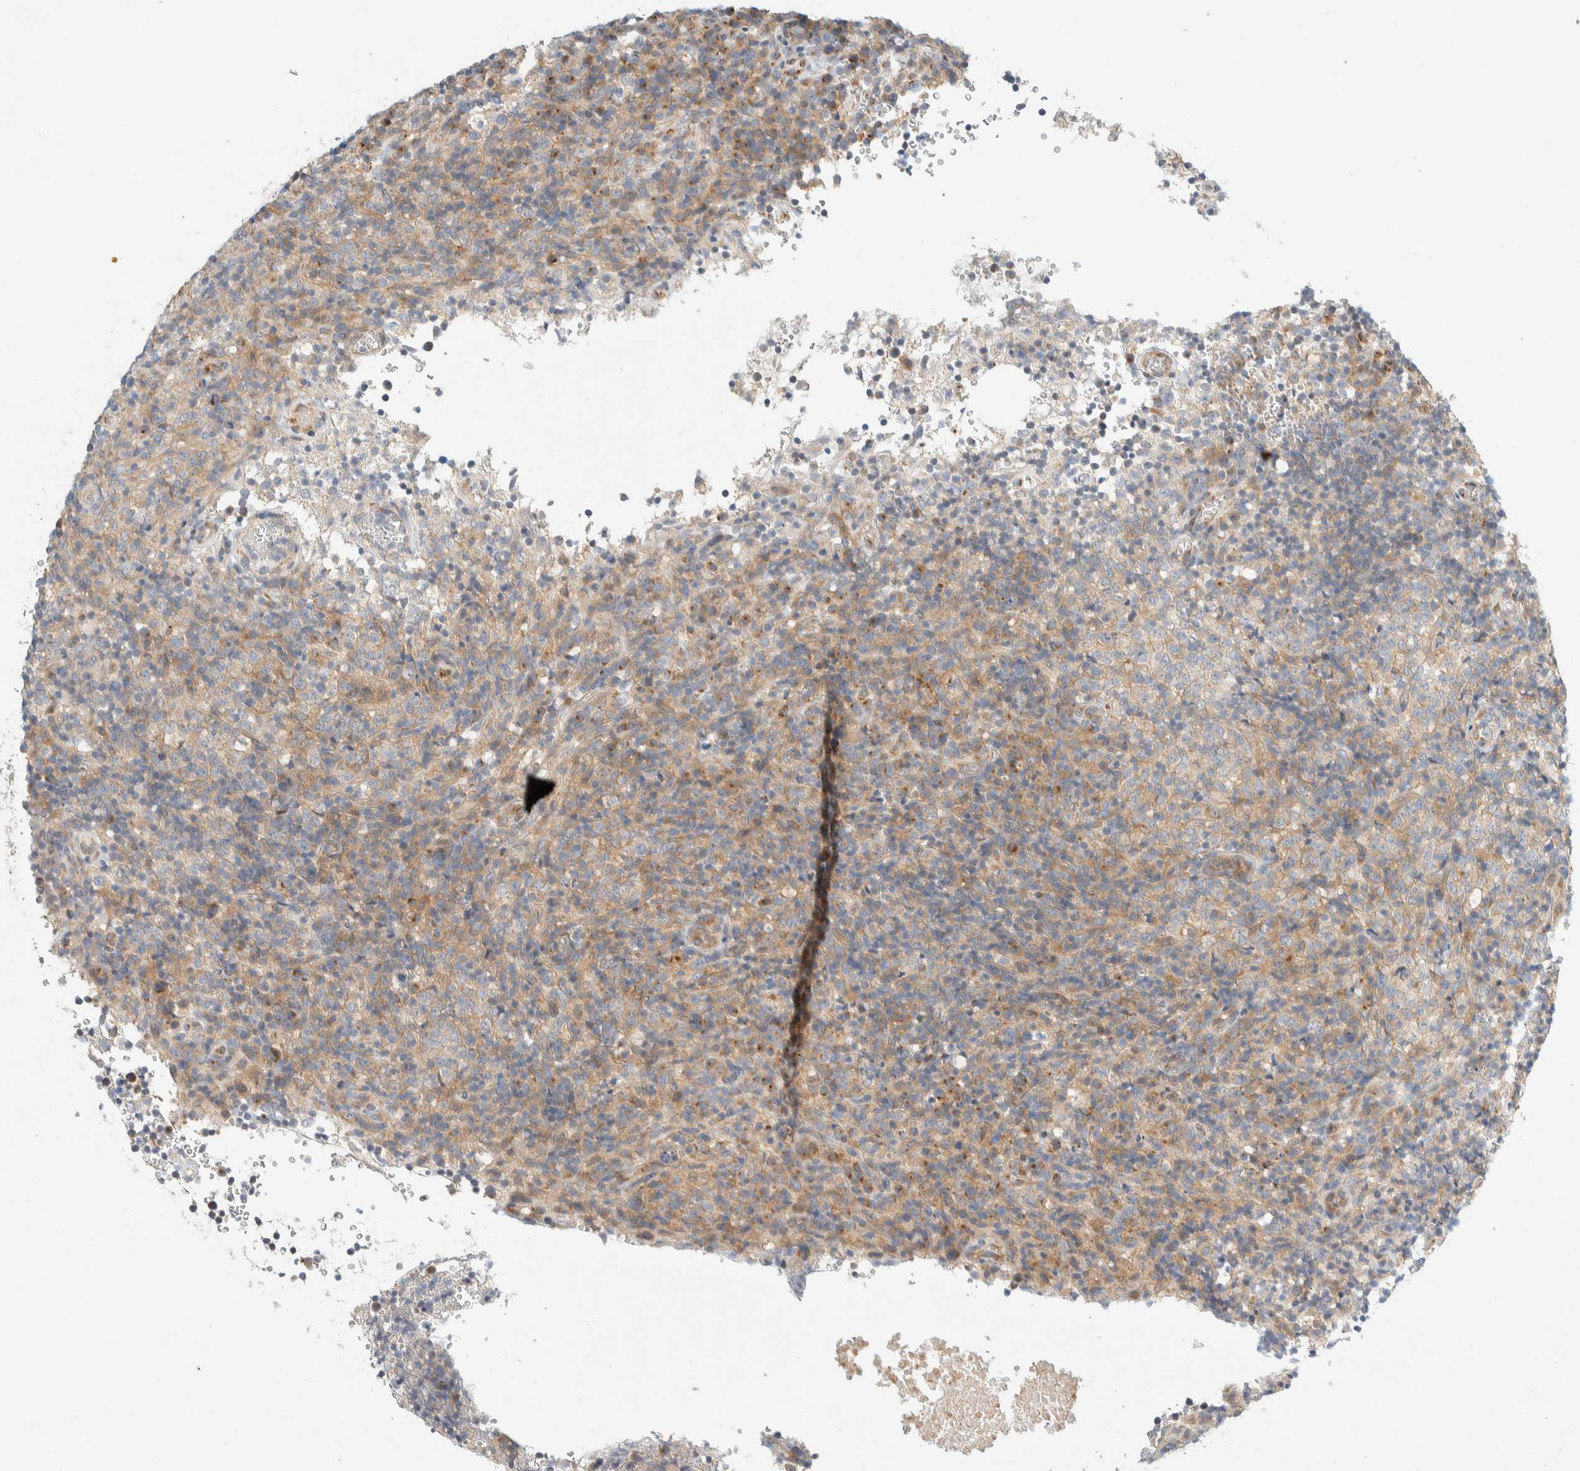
{"staining": {"intensity": "weak", "quantity": "25%-75%", "location": "cytoplasmic/membranous"}, "tissue": "lymphoma", "cell_type": "Tumor cells", "image_type": "cancer", "snomed": [{"axis": "morphology", "description": "Malignant lymphoma, non-Hodgkin's type, High grade"}, {"axis": "topography", "description": "Lymph node"}], "caption": "Protein analysis of malignant lymphoma, non-Hodgkin's type (high-grade) tissue reveals weak cytoplasmic/membranous expression in about 25%-75% of tumor cells.", "gene": "TMEM184B", "patient": {"sex": "female", "age": 76}}